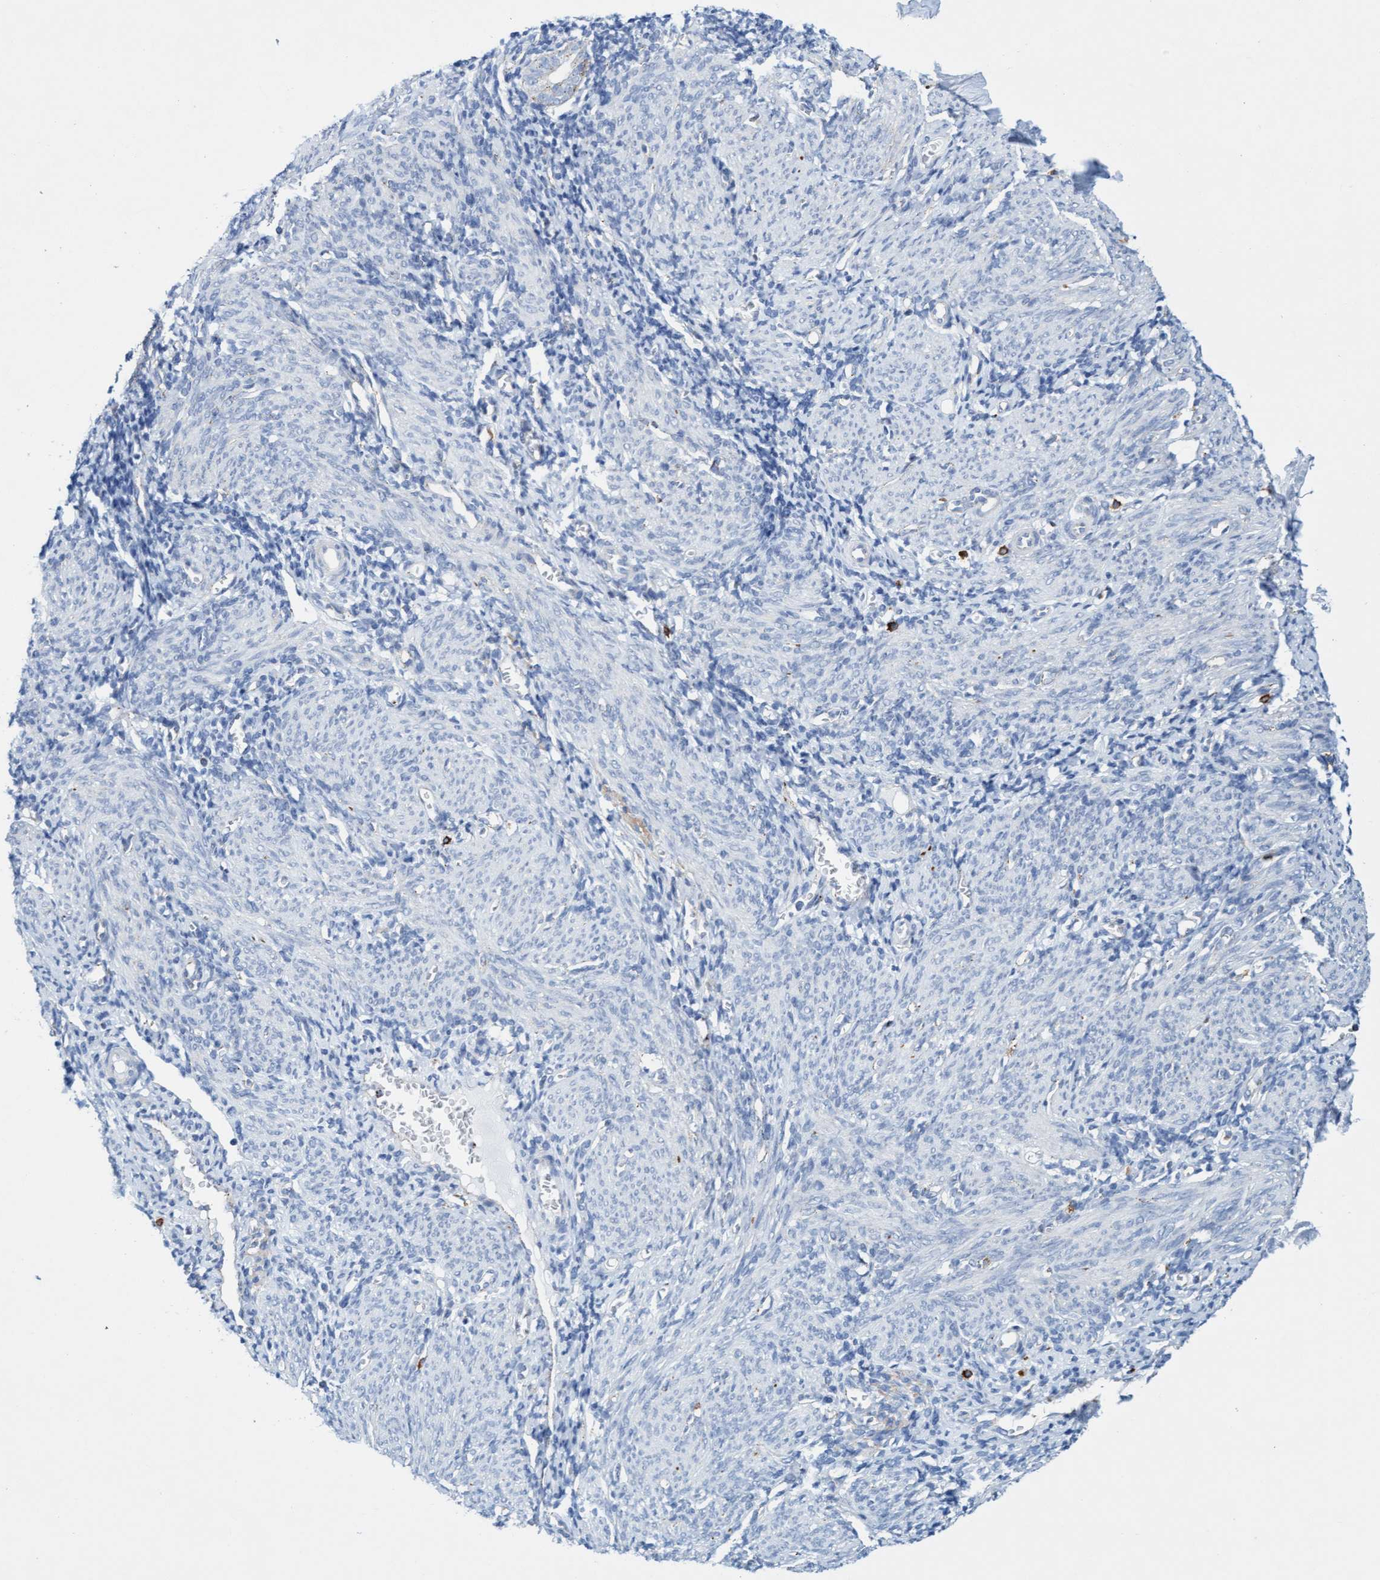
{"staining": {"intensity": "moderate", "quantity": "<25%", "location": "cytoplasmic/membranous"}, "tissue": "endometrium", "cell_type": "Cells in endometrial stroma", "image_type": "normal", "snomed": [{"axis": "morphology", "description": "Normal tissue, NOS"}, {"axis": "morphology", "description": "Adenocarcinoma, NOS"}, {"axis": "topography", "description": "Endometrium"}], "caption": "Normal endometrium reveals moderate cytoplasmic/membranous expression in about <25% of cells in endometrial stroma, visualized by immunohistochemistry.", "gene": "SGSH", "patient": {"sex": "female", "age": 57}}